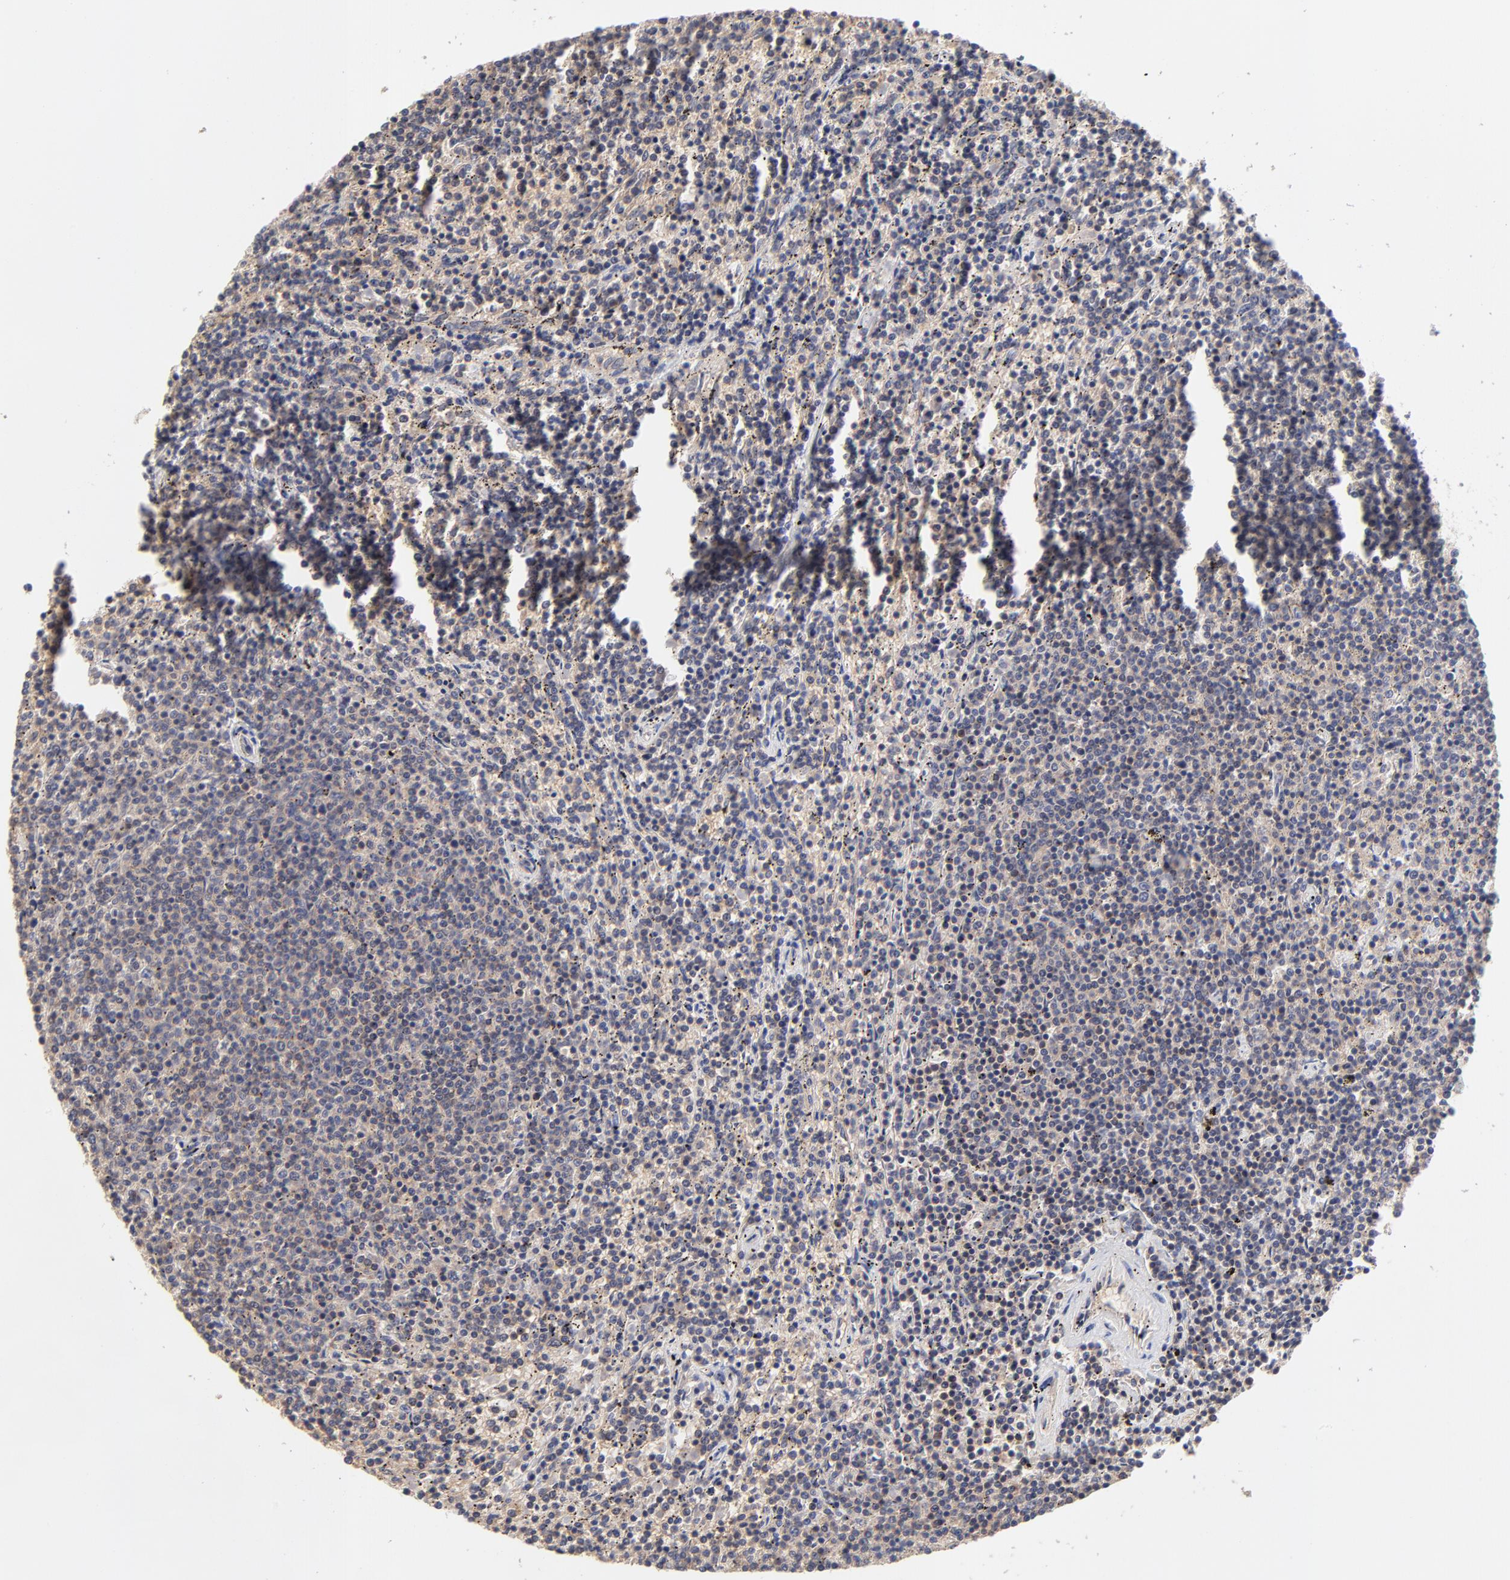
{"staining": {"intensity": "negative", "quantity": "none", "location": "none"}, "tissue": "lymphoma", "cell_type": "Tumor cells", "image_type": "cancer", "snomed": [{"axis": "morphology", "description": "Malignant lymphoma, non-Hodgkin's type, Low grade"}, {"axis": "topography", "description": "Spleen"}], "caption": "Immunohistochemical staining of lymphoma exhibits no significant positivity in tumor cells.", "gene": "PCMT1", "patient": {"sex": "female", "age": 50}}